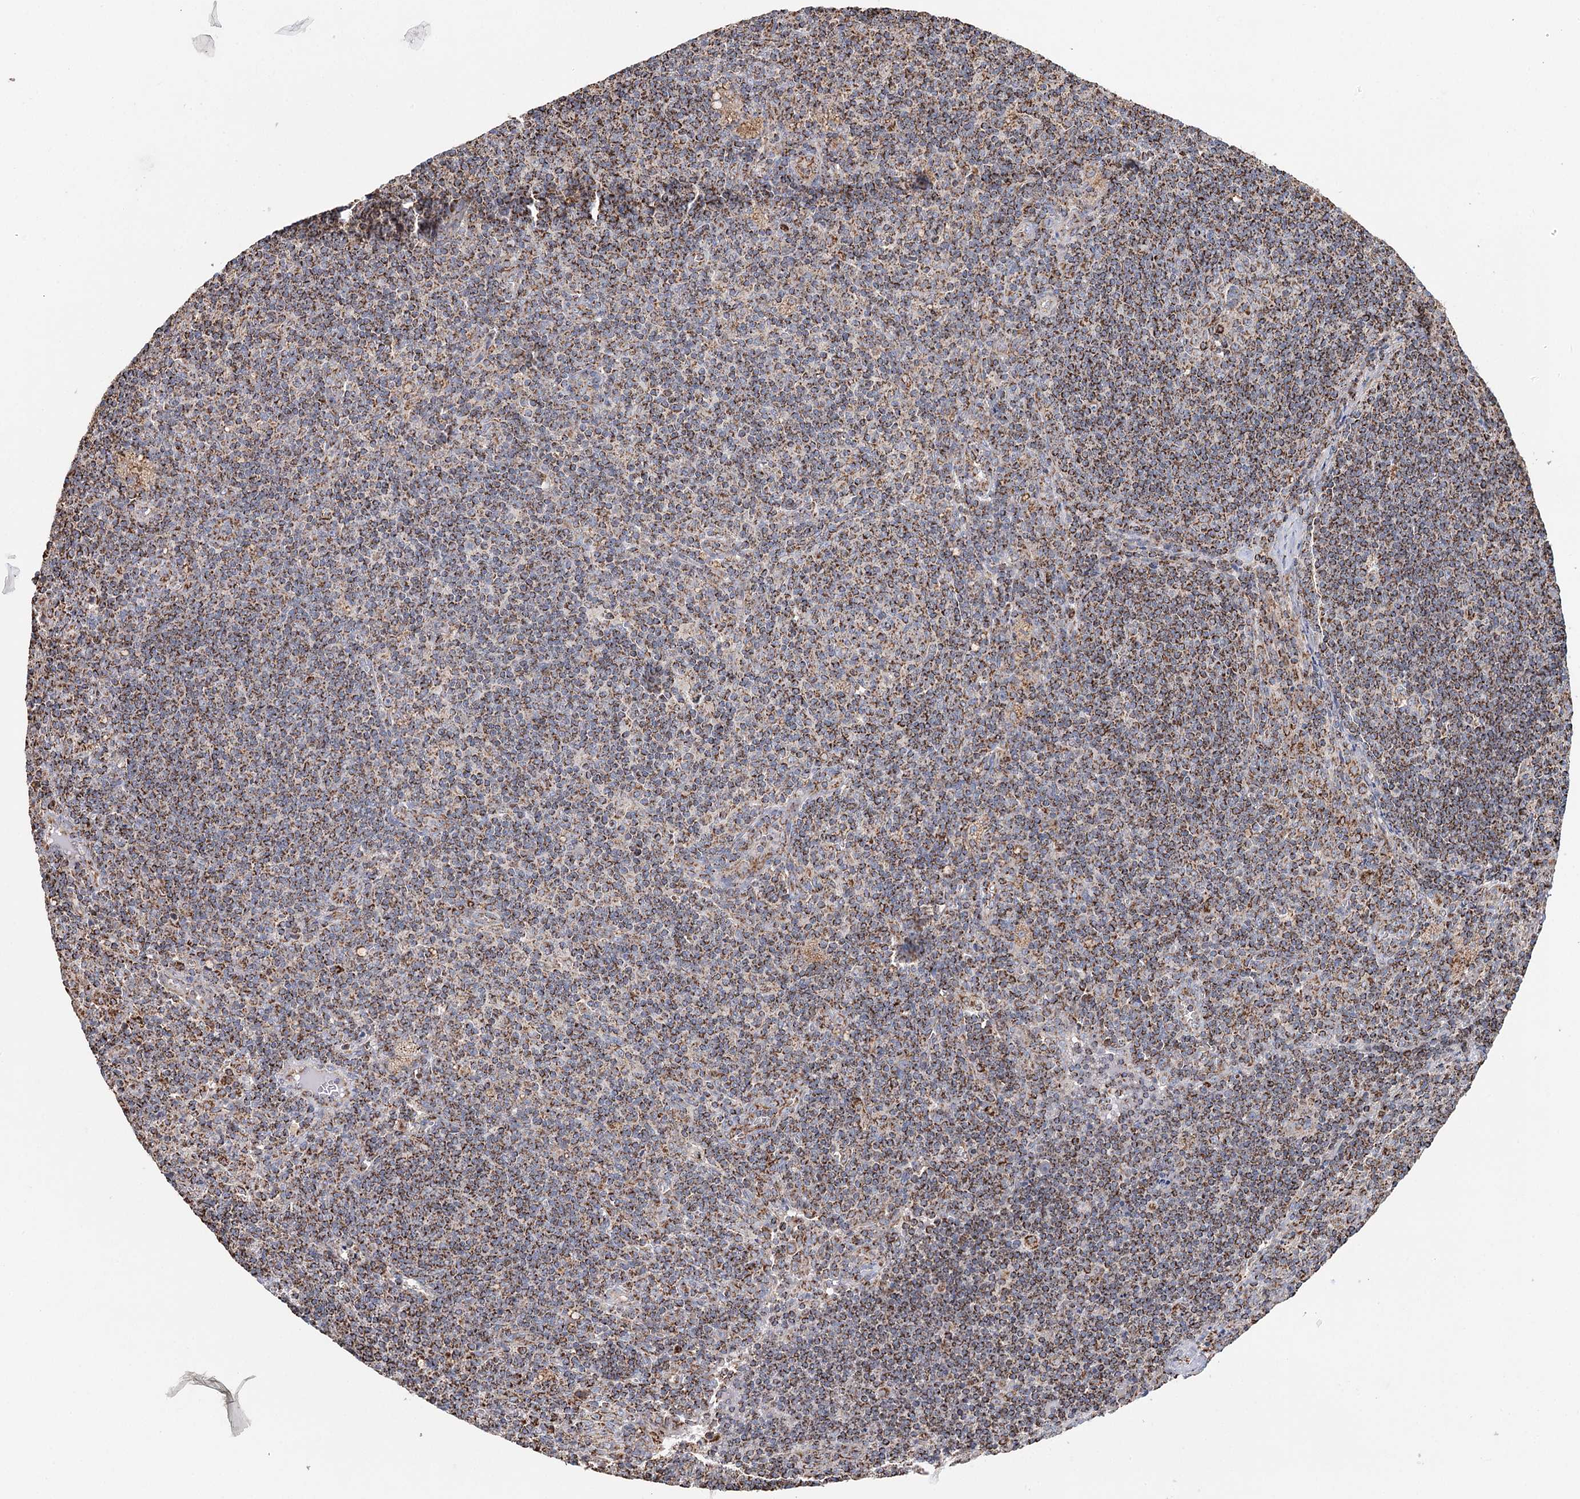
{"staining": {"intensity": "moderate", "quantity": ">75%", "location": "cytoplasmic/membranous"}, "tissue": "lymph node", "cell_type": "Germinal center cells", "image_type": "normal", "snomed": [{"axis": "morphology", "description": "Normal tissue, NOS"}, {"axis": "topography", "description": "Lymph node"}], "caption": "Moderate cytoplasmic/membranous protein positivity is seen in about >75% of germinal center cells in lymph node. The protein of interest is shown in brown color, while the nuclei are stained blue.", "gene": "APH1A", "patient": {"sex": "male", "age": 69}}